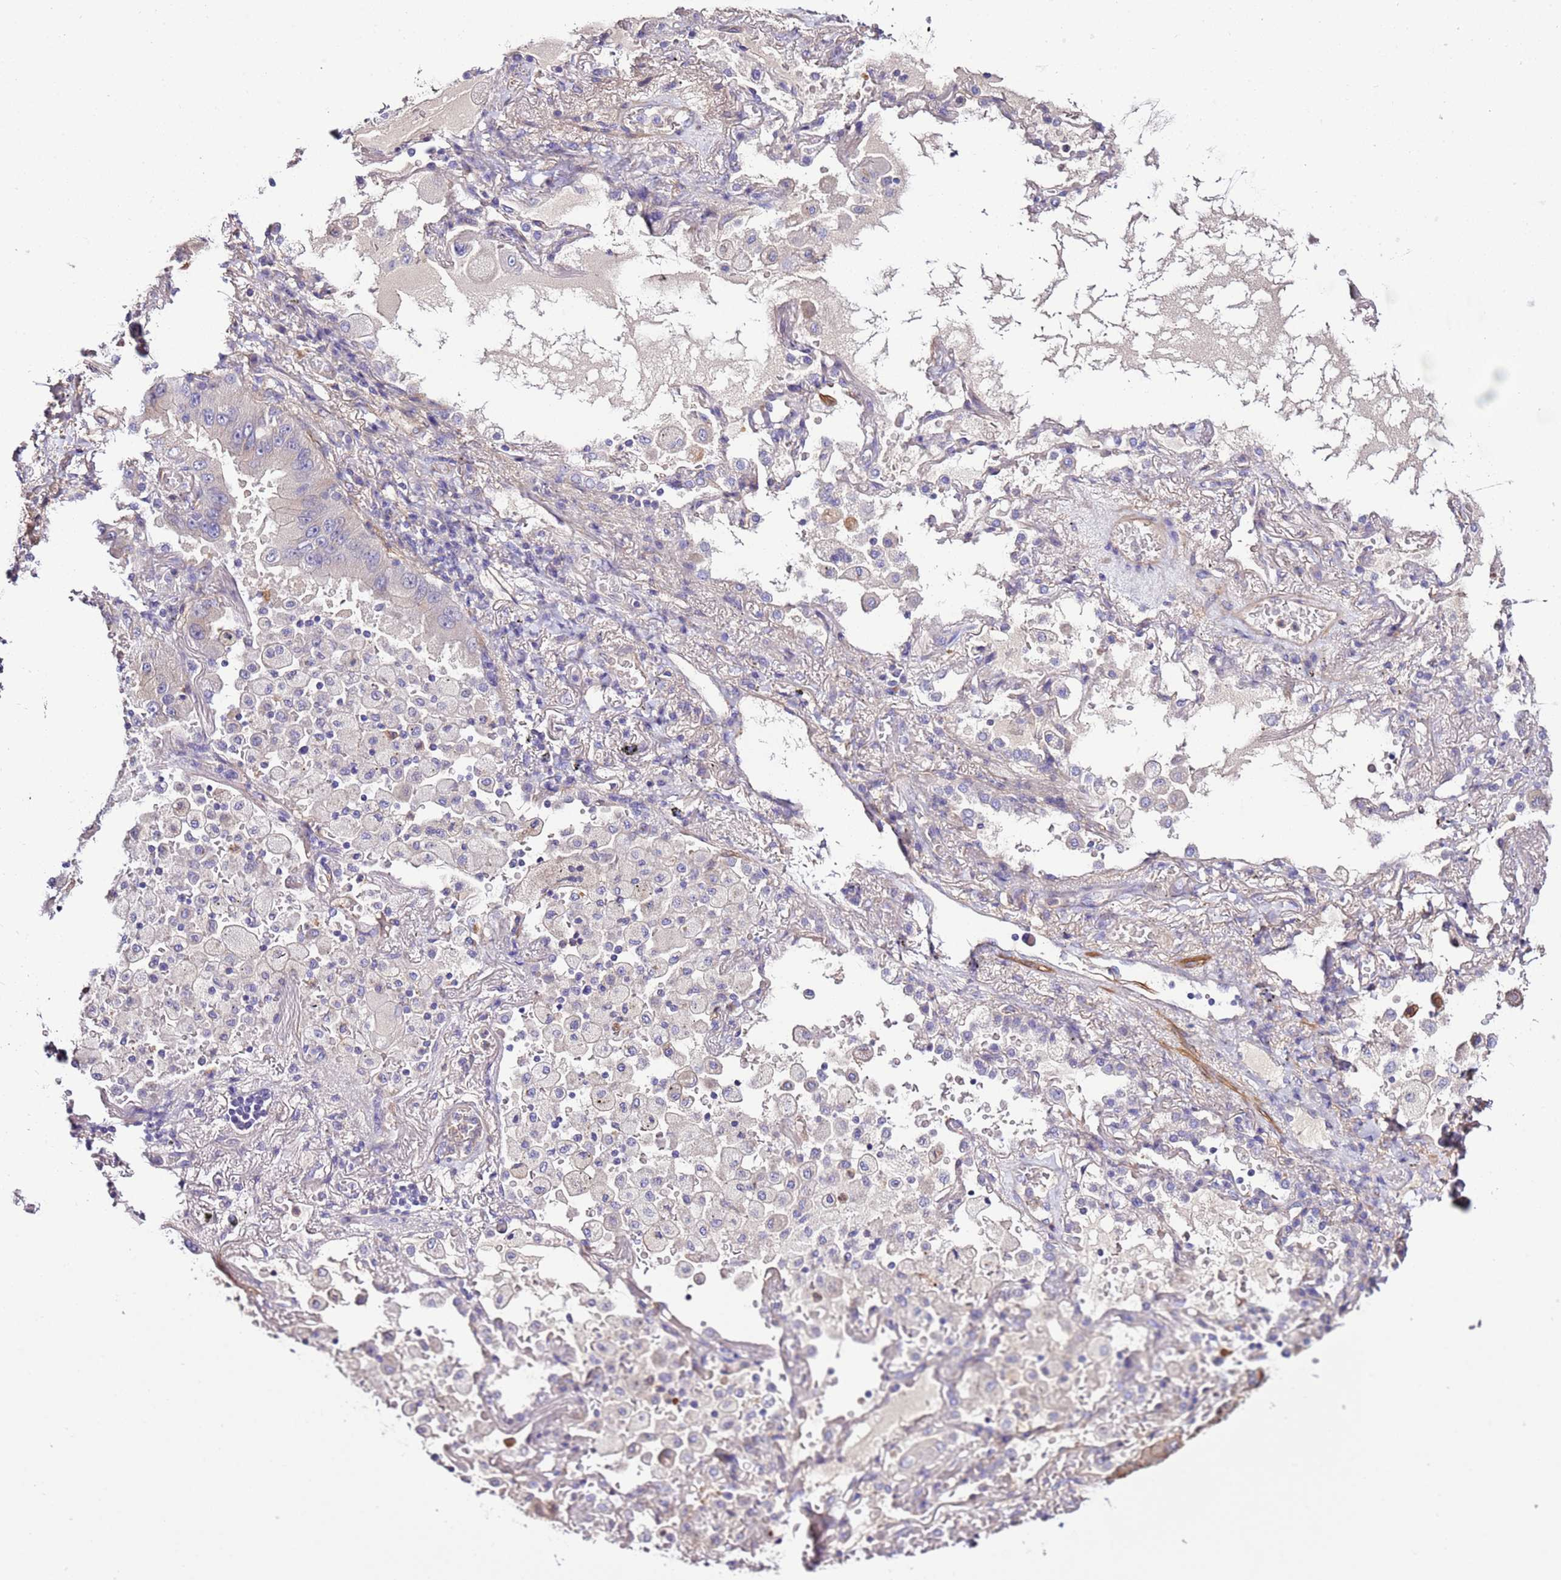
{"staining": {"intensity": "negative", "quantity": "none", "location": "none"}, "tissue": "lung cancer", "cell_type": "Tumor cells", "image_type": "cancer", "snomed": [{"axis": "morphology", "description": "Squamous cell carcinoma, NOS"}, {"axis": "topography", "description": "Lung"}], "caption": "IHC photomicrograph of neoplastic tissue: human squamous cell carcinoma (lung) stained with DAB (3,3'-diaminobenzidine) exhibits no significant protein expression in tumor cells.", "gene": "FAM174C", "patient": {"sex": "male", "age": 74}}